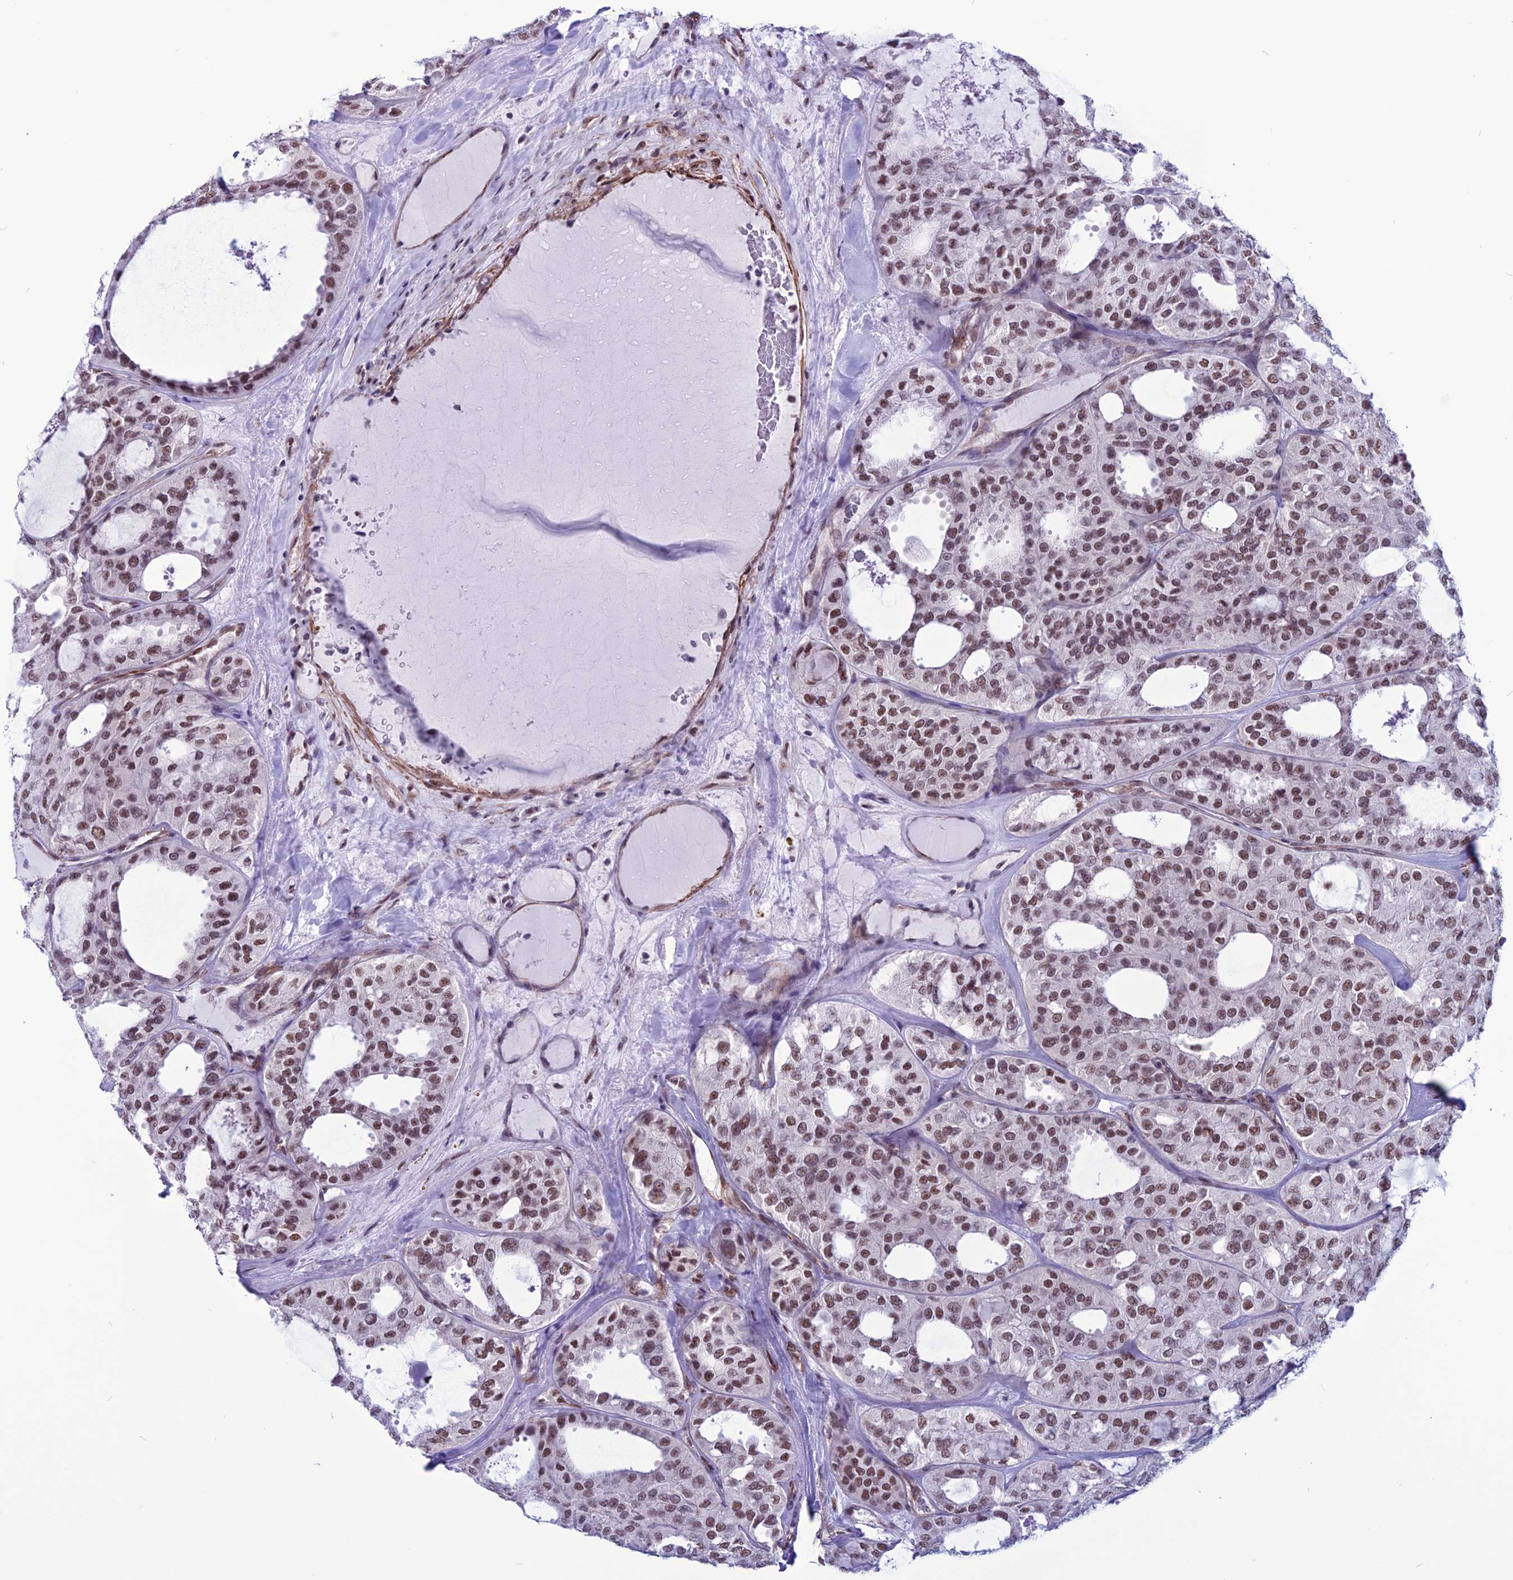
{"staining": {"intensity": "moderate", "quantity": ">75%", "location": "nuclear"}, "tissue": "thyroid cancer", "cell_type": "Tumor cells", "image_type": "cancer", "snomed": [{"axis": "morphology", "description": "Follicular adenoma carcinoma, NOS"}, {"axis": "topography", "description": "Thyroid gland"}], "caption": "Thyroid cancer (follicular adenoma carcinoma) tissue reveals moderate nuclear positivity in about >75% of tumor cells, visualized by immunohistochemistry.", "gene": "U2AF1", "patient": {"sex": "male", "age": 75}}